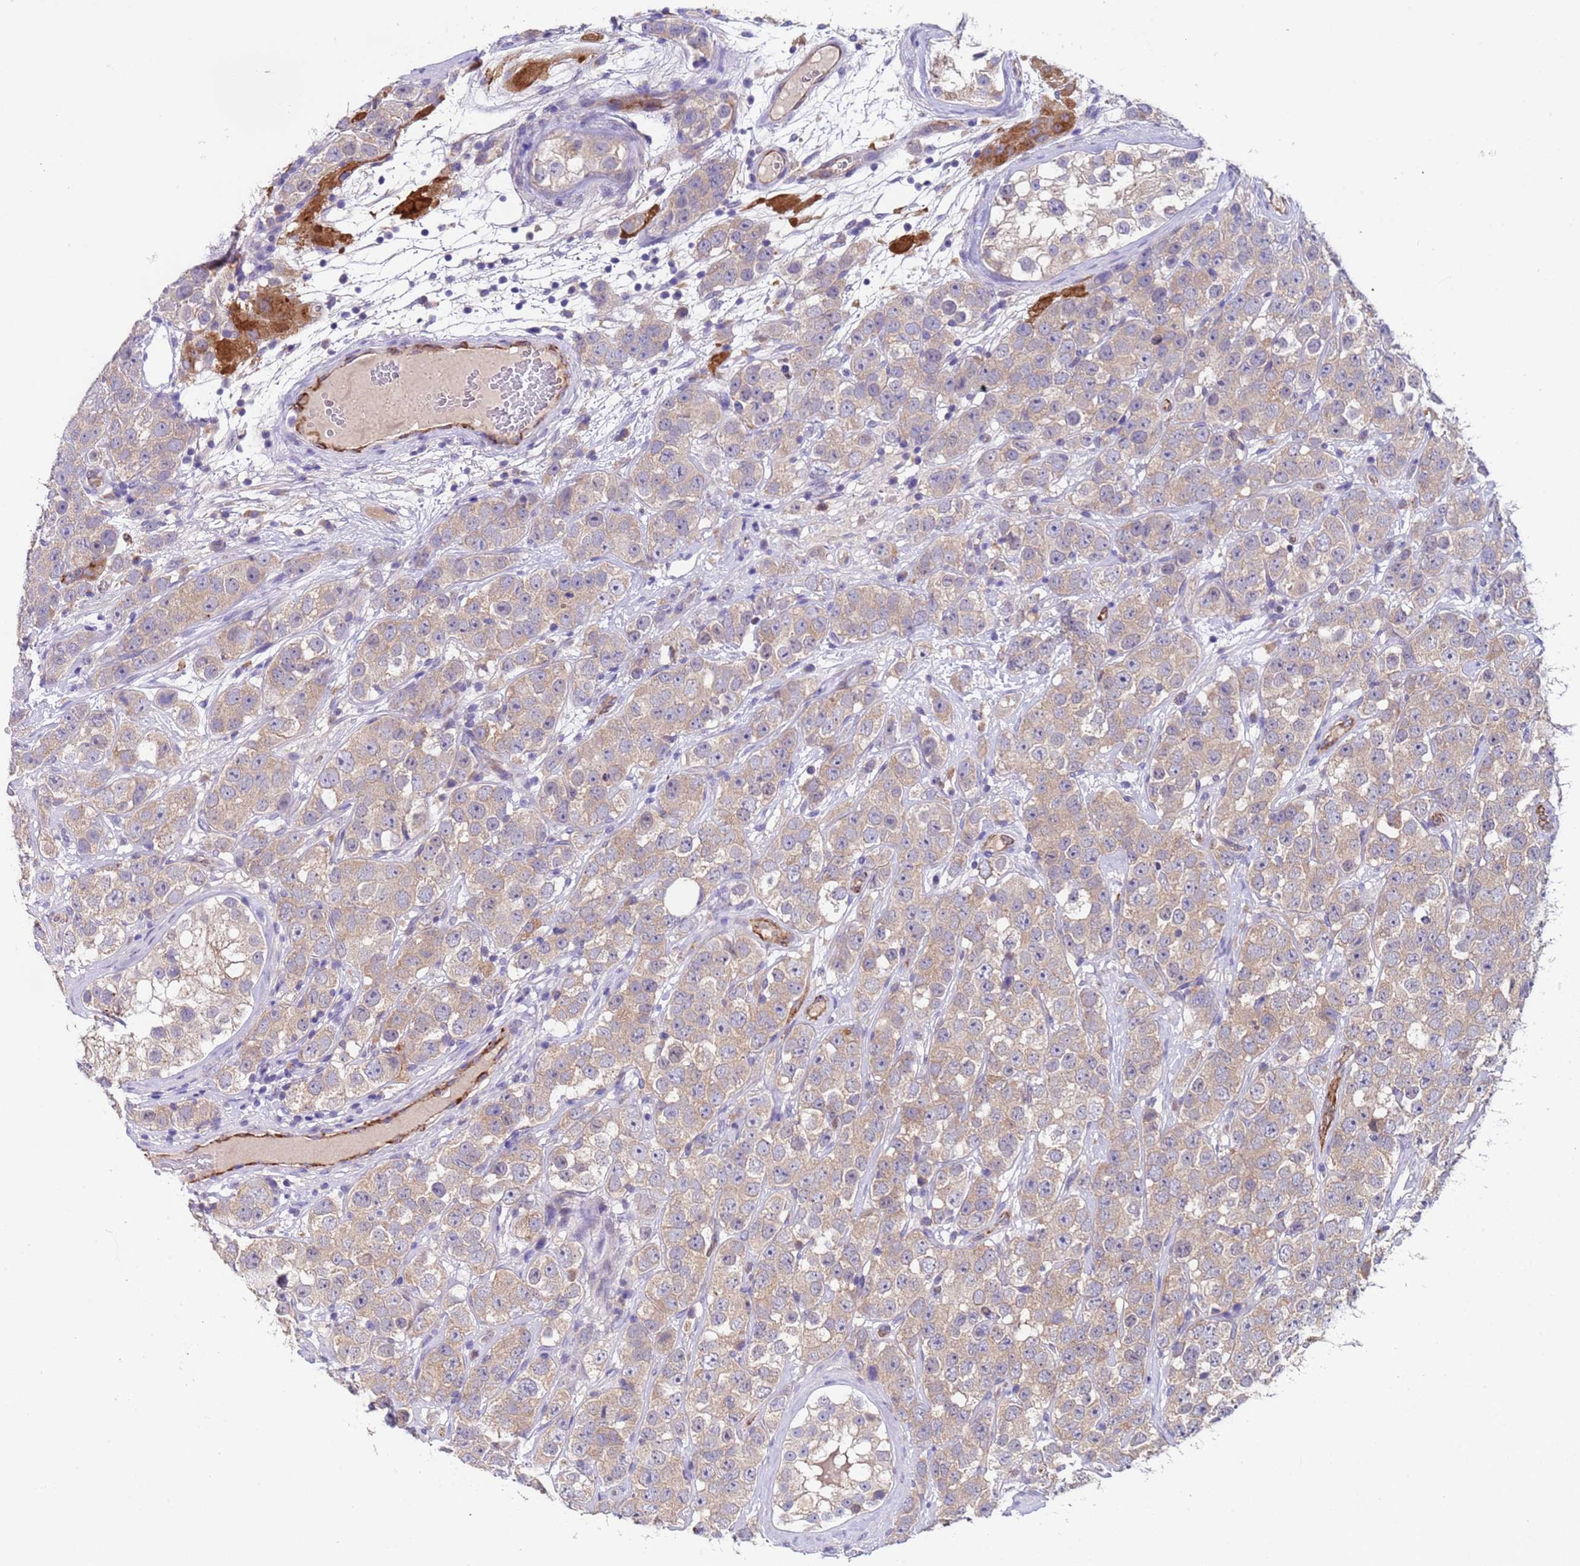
{"staining": {"intensity": "weak", "quantity": ">75%", "location": "cytoplasmic/membranous"}, "tissue": "testis cancer", "cell_type": "Tumor cells", "image_type": "cancer", "snomed": [{"axis": "morphology", "description": "Seminoma, NOS"}, {"axis": "topography", "description": "Testis"}], "caption": "Testis seminoma was stained to show a protein in brown. There is low levels of weak cytoplasmic/membranous staining in about >75% of tumor cells.", "gene": "ZNF248", "patient": {"sex": "male", "age": 28}}